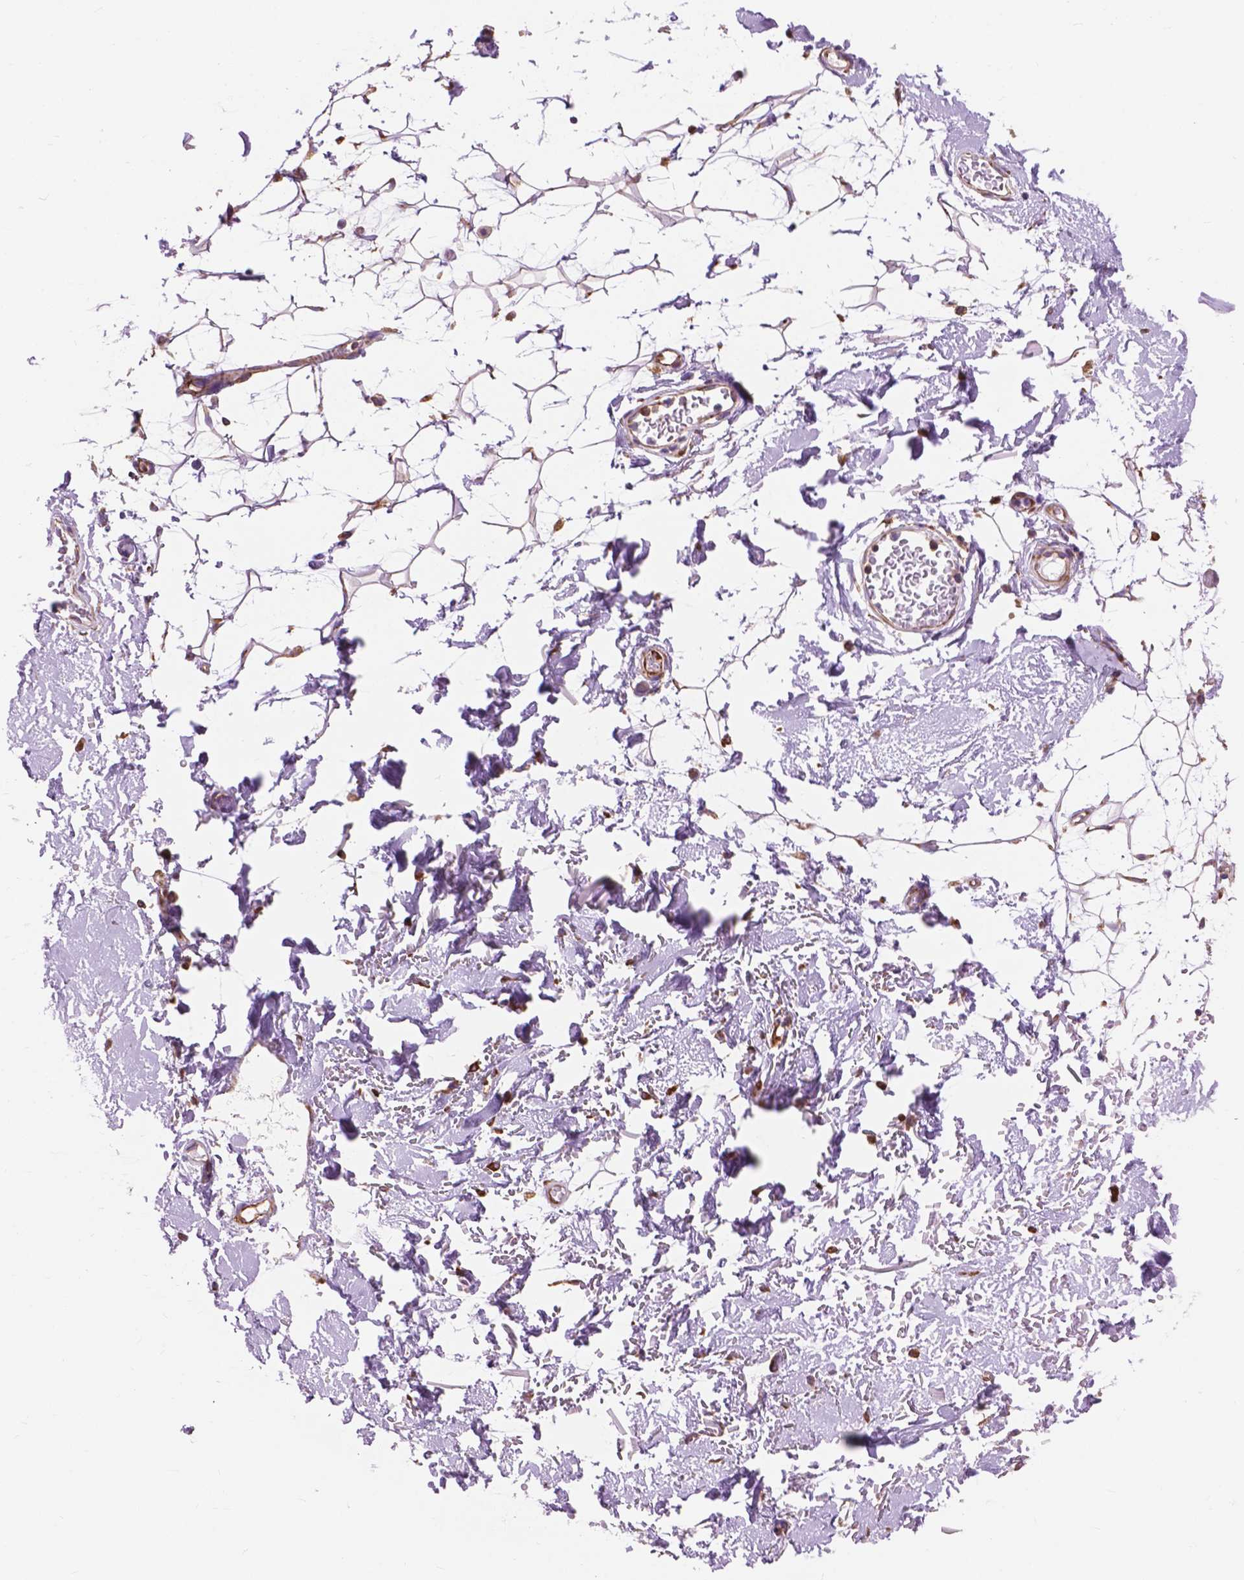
{"staining": {"intensity": "moderate", "quantity": ">75%", "location": "nuclear"}, "tissue": "adipose tissue", "cell_type": "Adipocytes", "image_type": "normal", "snomed": [{"axis": "morphology", "description": "Normal tissue, NOS"}, {"axis": "topography", "description": "Anal"}, {"axis": "topography", "description": "Peripheral nerve tissue"}], "caption": "The photomicrograph exhibits staining of unremarkable adipose tissue, revealing moderate nuclear protein expression (brown color) within adipocytes. (DAB (3,3'-diaminobenzidine) IHC with brightfield microscopy, high magnification).", "gene": "RPL37A", "patient": {"sex": "male", "age": 78}}